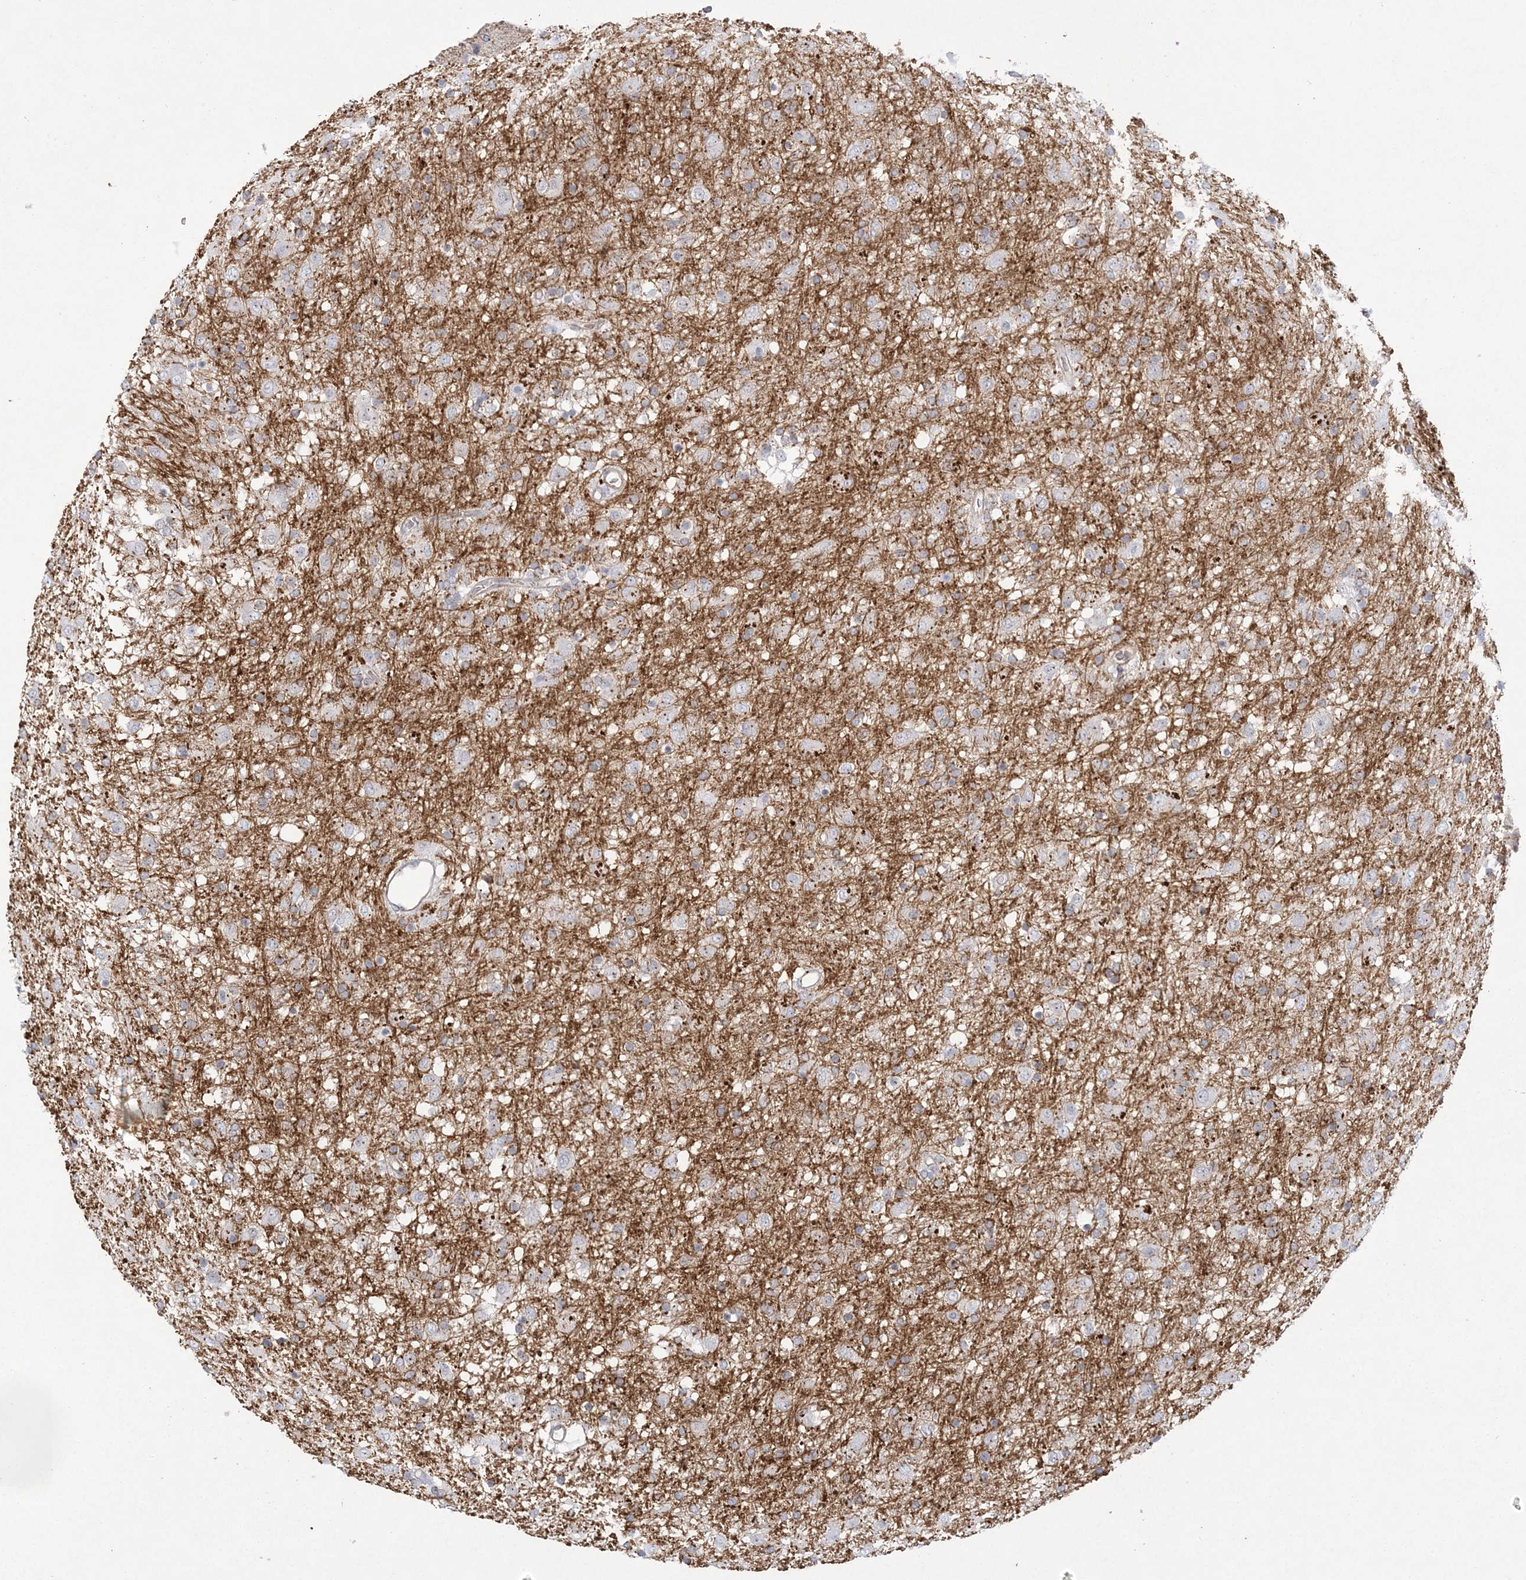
{"staining": {"intensity": "moderate", "quantity": "<25%", "location": "cytoplasmic/membranous"}, "tissue": "glioma", "cell_type": "Tumor cells", "image_type": "cancer", "snomed": [{"axis": "morphology", "description": "Glioma, malignant, Low grade"}, {"axis": "topography", "description": "Brain"}], "caption": "Approximately <25% of tumor cells in human glioma exhibit moderate cytoplasmic/membranous protein staining as visualized by brown immunohistochemical staining.", "gene": "ADAMTS12", "patient": {"sex": "male", "age": 65}}